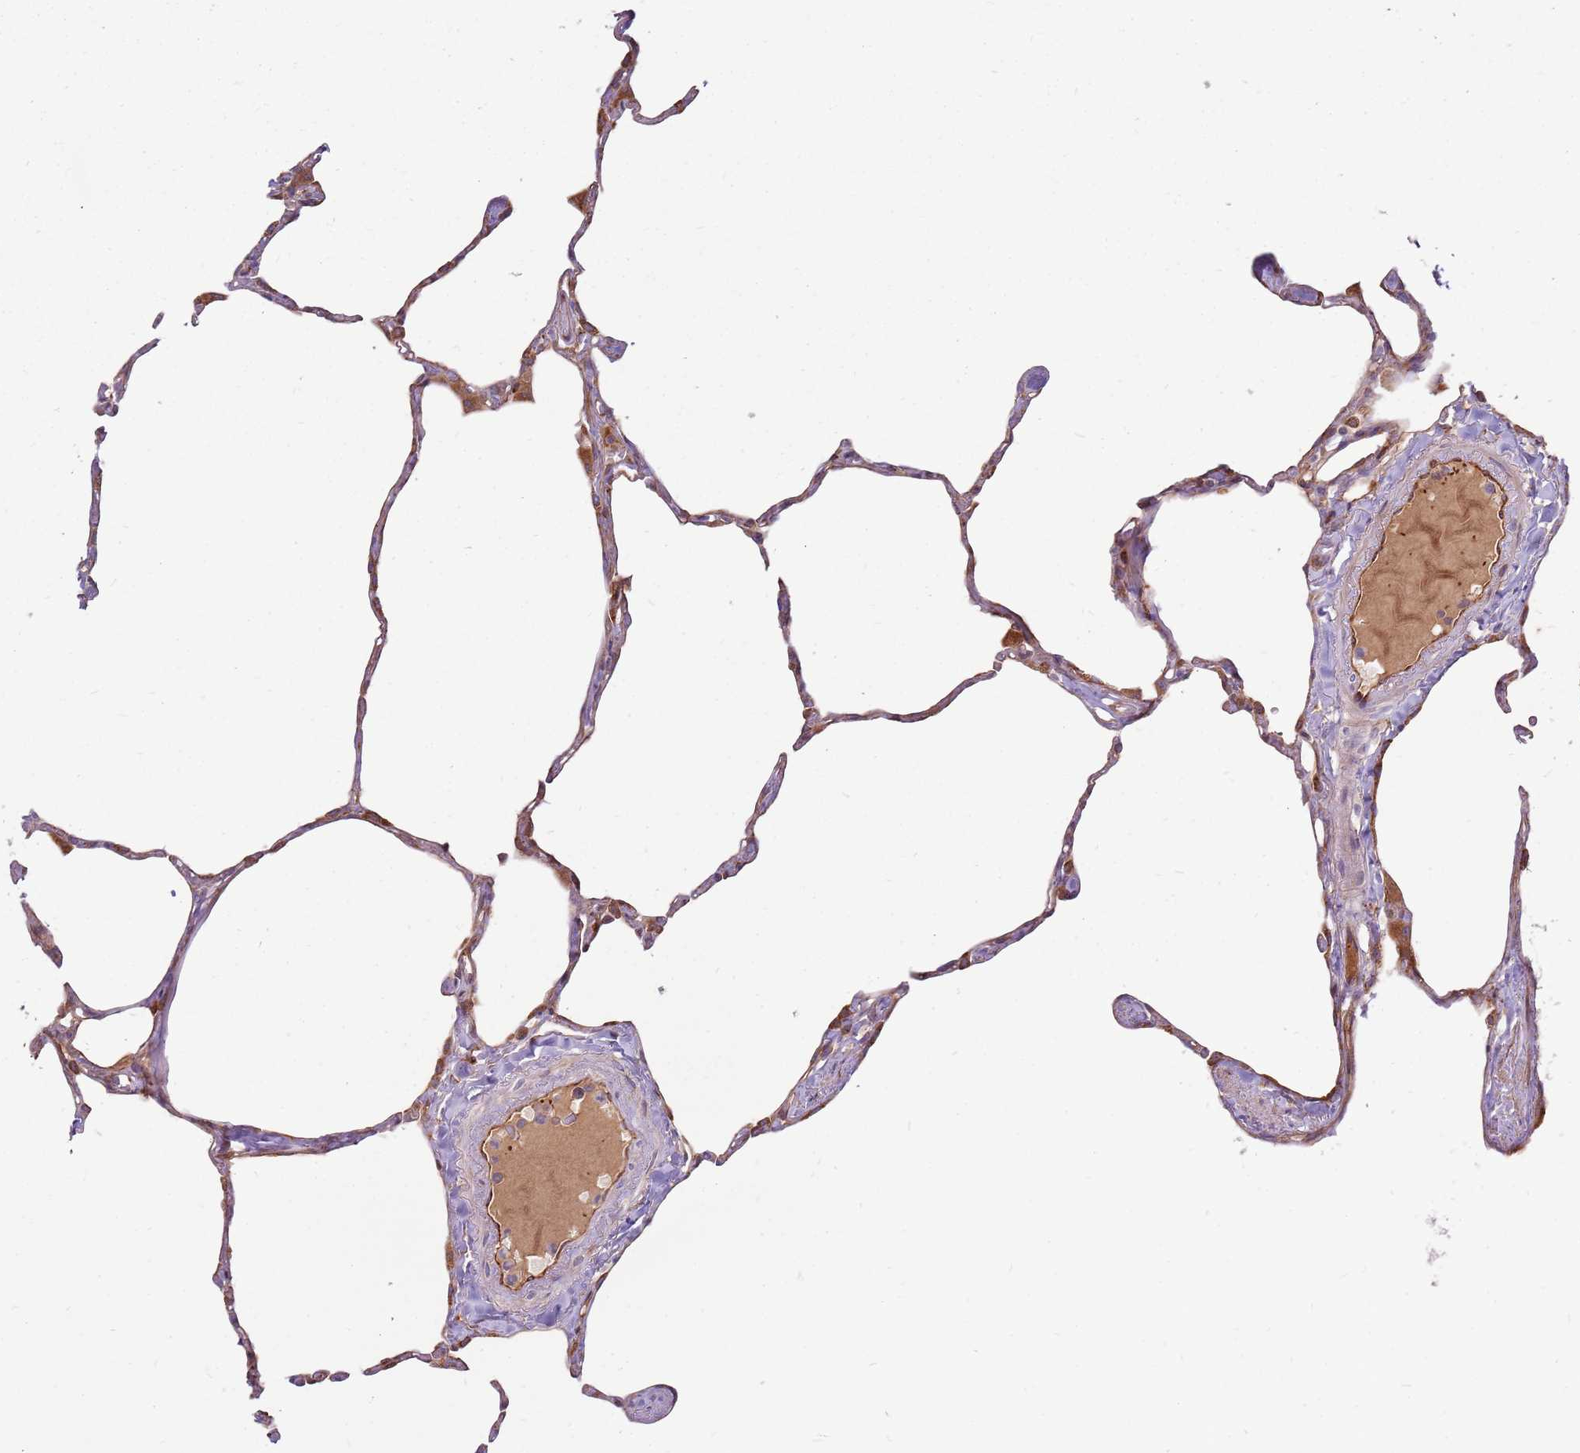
{"staining": {"intensity": "negative", "quantity": "none", "location": "none"}, "tissue": "lung", "cell_type": "Alveolar cells", "image_type": "normal", "snomed": [{"axis": "morphology", "description": "Normal tissue, NOS"}, {"axis": "topography", "description": "Lung"}], "caption": "An immunohistochemistry (IHC) micrograph of unremarkable lung is shown. There is no staining in alveolar cells of lung. (DAB (3,3'-diaminobenzidine) IHC visualized using brightfield microscopy, high magnification).", "gene": "EMC1", "patient": {"sex": "male", "age": 65}}